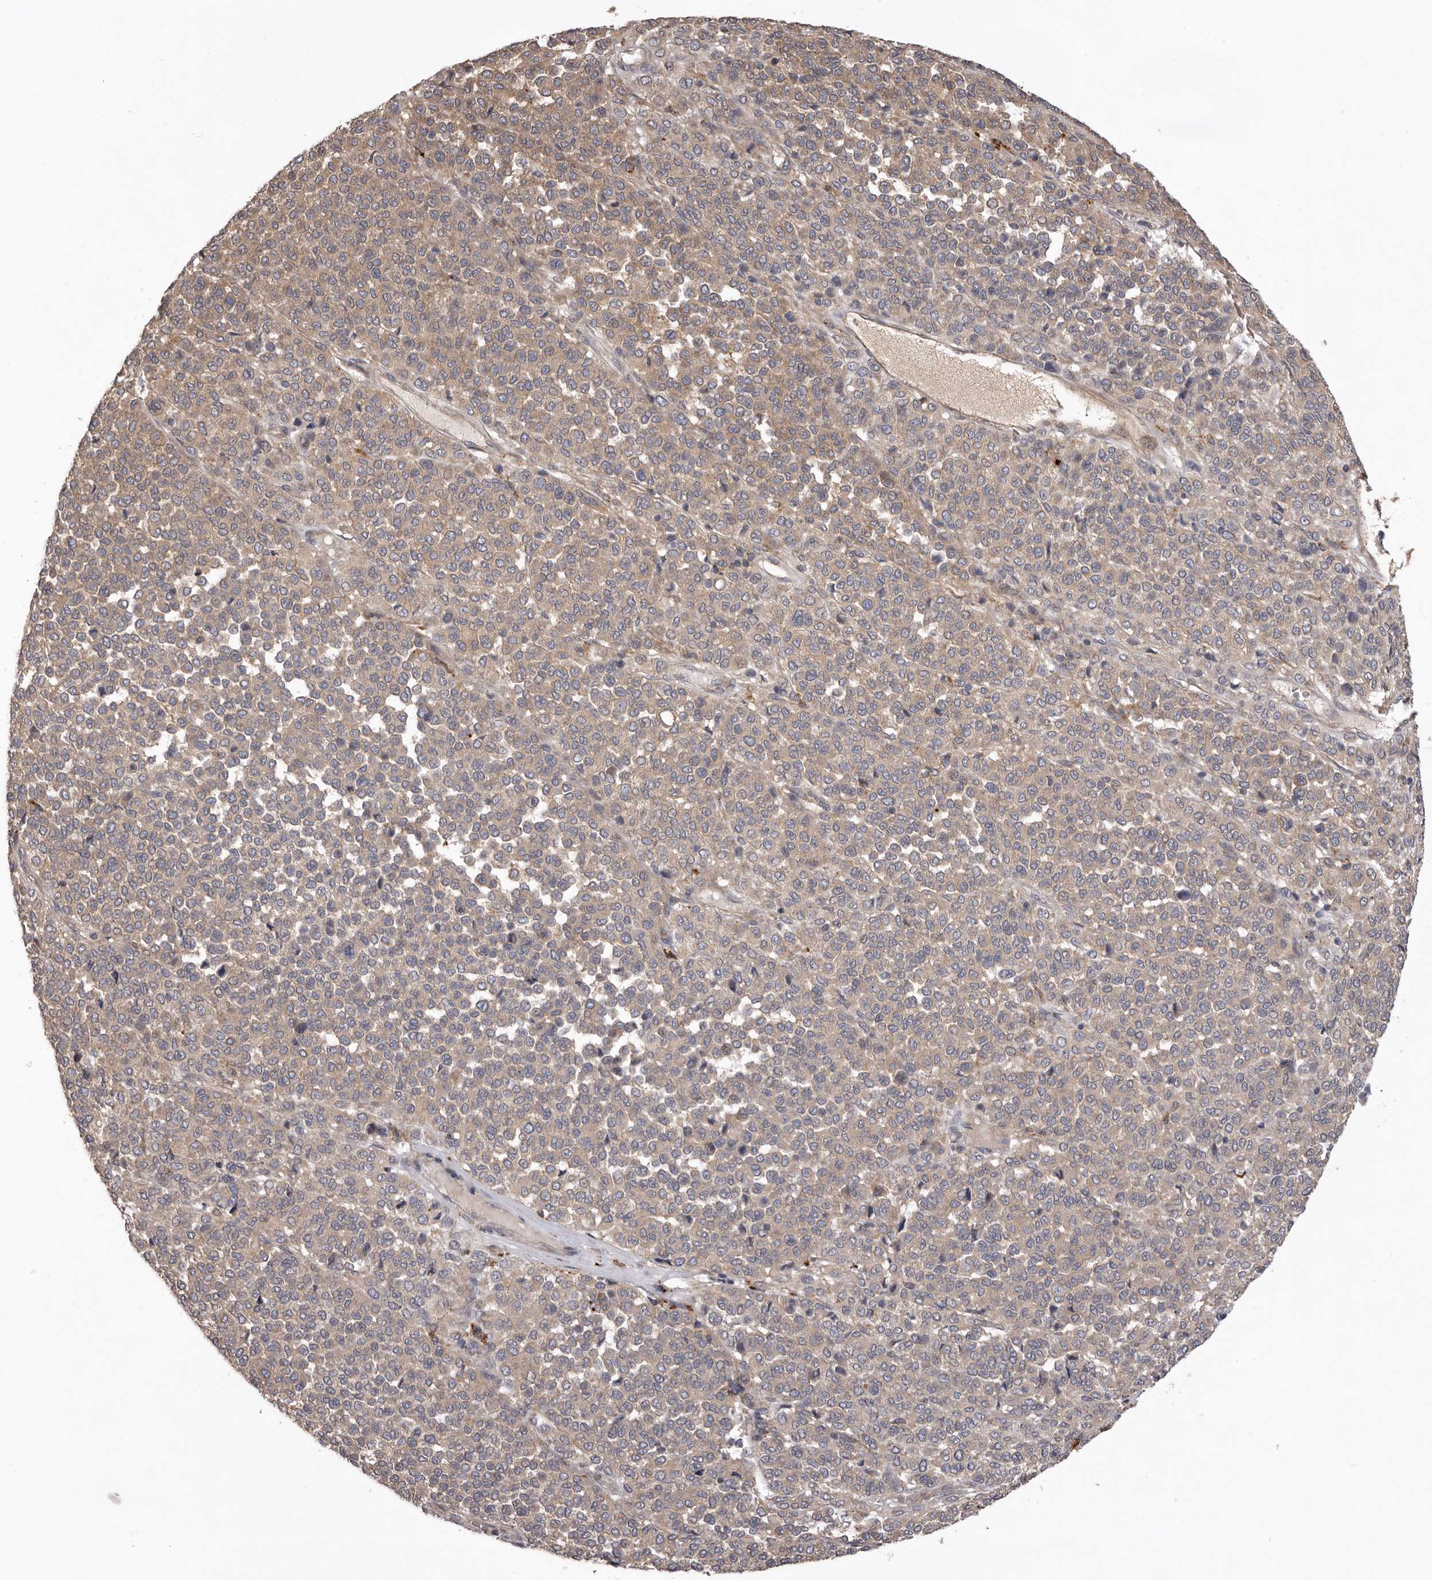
{"staining": {"intensity": "weak", "quantity": "25%-75%", "location": "cytoplasmic/membranous"}, "tissue": "melanoma", "cell_type": "Tumor cells", "image_type": "cancer", "snomed": [{"axis": "morphology", "description": "Malignant melanoma, Metastatic site"}, {"axis": "topography", "description": "Pancreas"}], "caption": "A brown stain labels weak cytoplasmic/membranous staining of a protein in malignant melanoma (metastatic site) tumor cells.", "gene": "WDR47", "patient": {"sex": "female", "age": 30}}